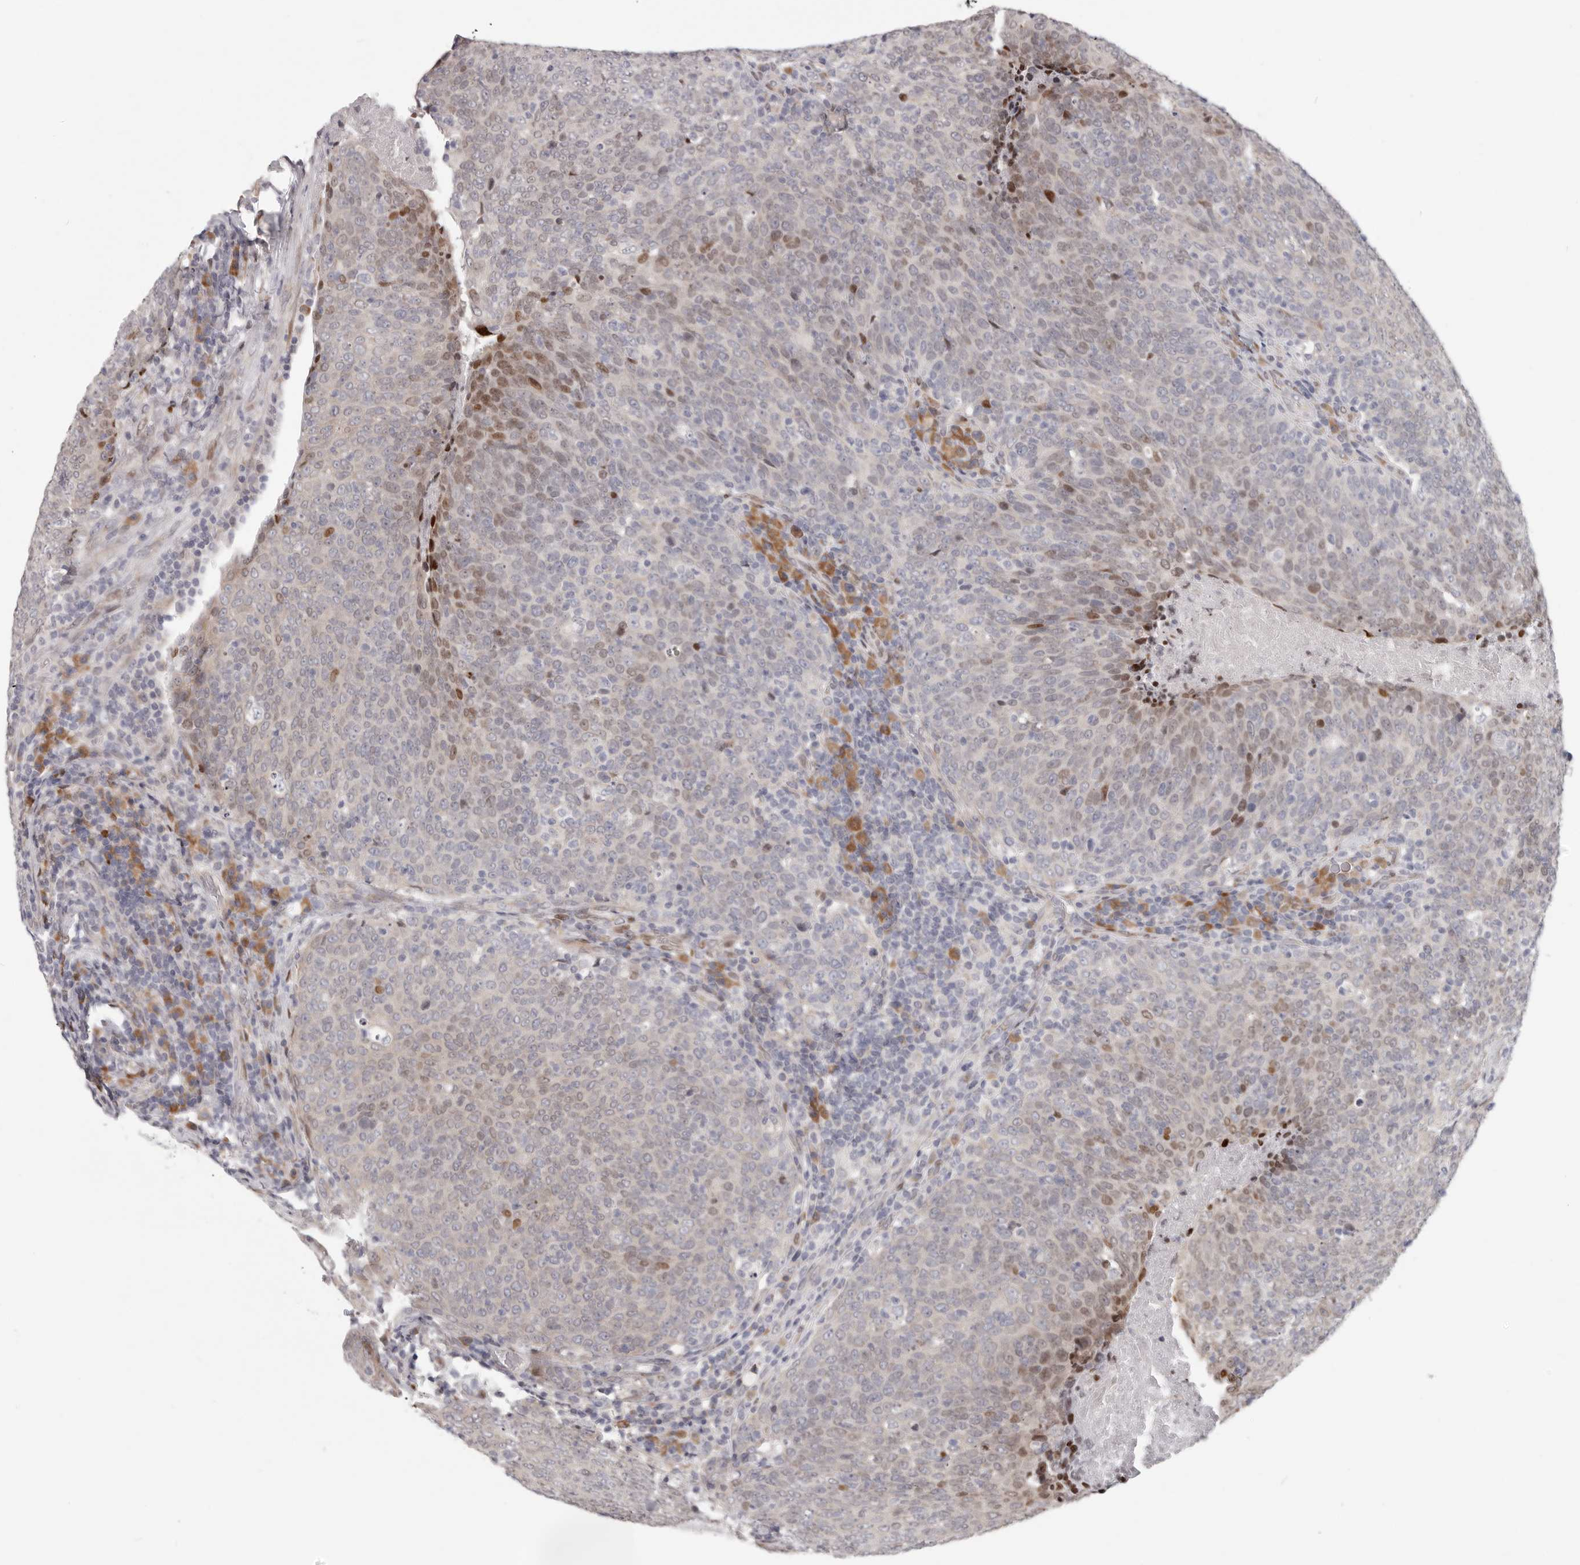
{"staining": {"intensity": "moderate", "quantity": "<25%", "location": "nuclear"}, "tissue": "head and neck cancer", "cell_type": "Tumor cells", "image_type": "cancer", "snomed": [{"axis": "morphology", "description": "Squamous cell carcinoma, NOS"}, {"axis": "morphology", "description": "Squamous cell carcinoma, metastatic, NOS"}, {"axis": "topography", "description": "Lymph node"}, {"axis": "topography", "description": "Head-Neck"}], "caption": "Immunohistochemistry micrograph of neoplastic tissue: head and neck cancer stained using IHC reveals low levels of moderate protein expression localized specifically in the nuclear of tumor cells, appearing as a nuclear brown color.", "gene": "SRP19", "patient": {"sex": "male", "age": 62}}